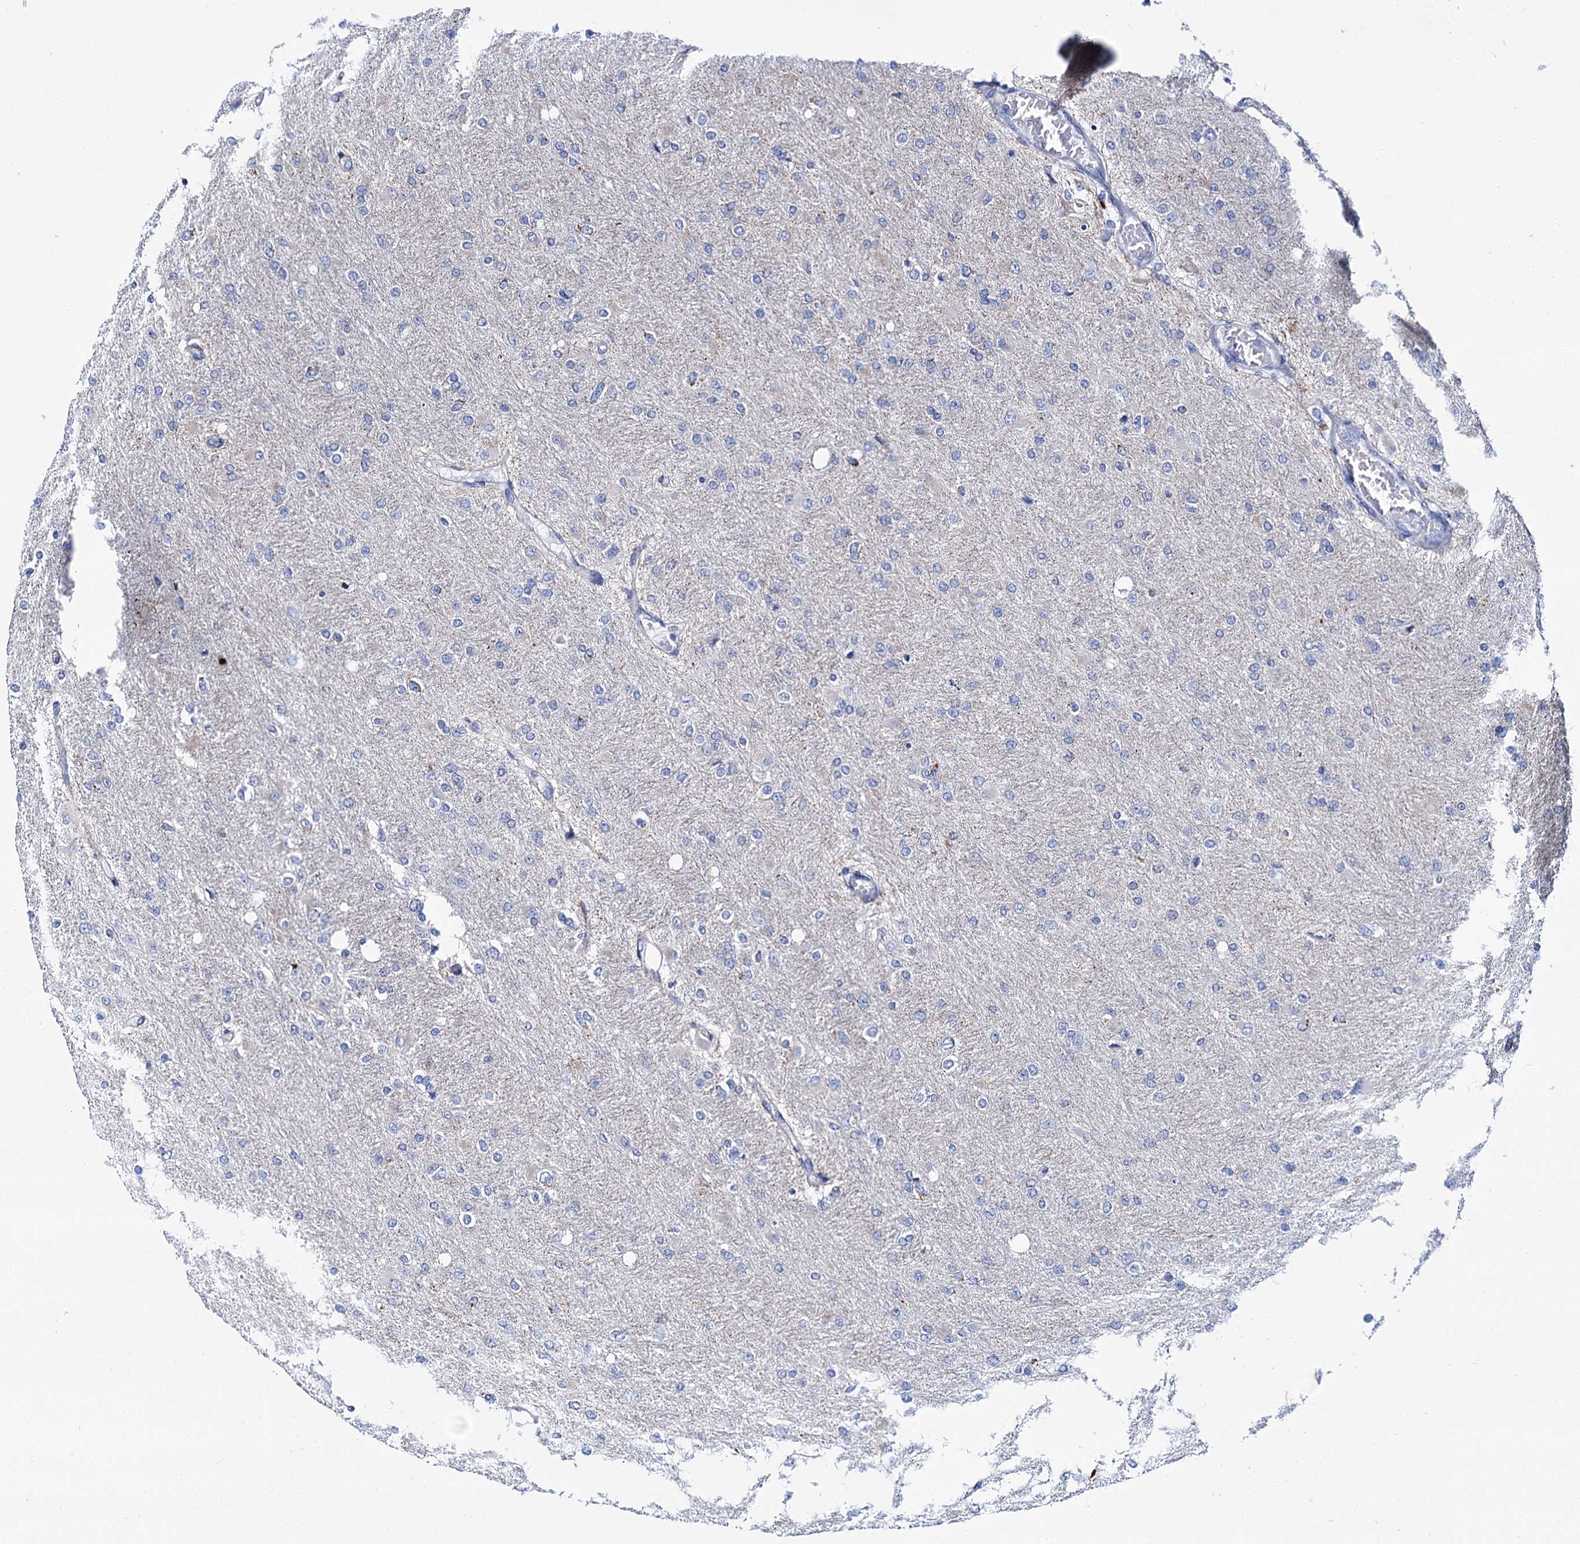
{"staining": {"intensity": "negative", "quantity": "none", "location": "none"}, "tissue": "glioma", "cell_type": "Tumor cells", "image_type": "cancer", "snomed": [{"axis": "morphology", "description": "Glioma, malignant, High grade"}, {"axis": "topography", "description": "Cerebral cortex"}], "caption": "High power microscopy histopathology image of an immunohistochemistry (IHC) micrograph of glioma, revealing no significant positivity in tumor cells.", "gene": "UBASH3B", "patient": {"sex": "female", "age": 36}}